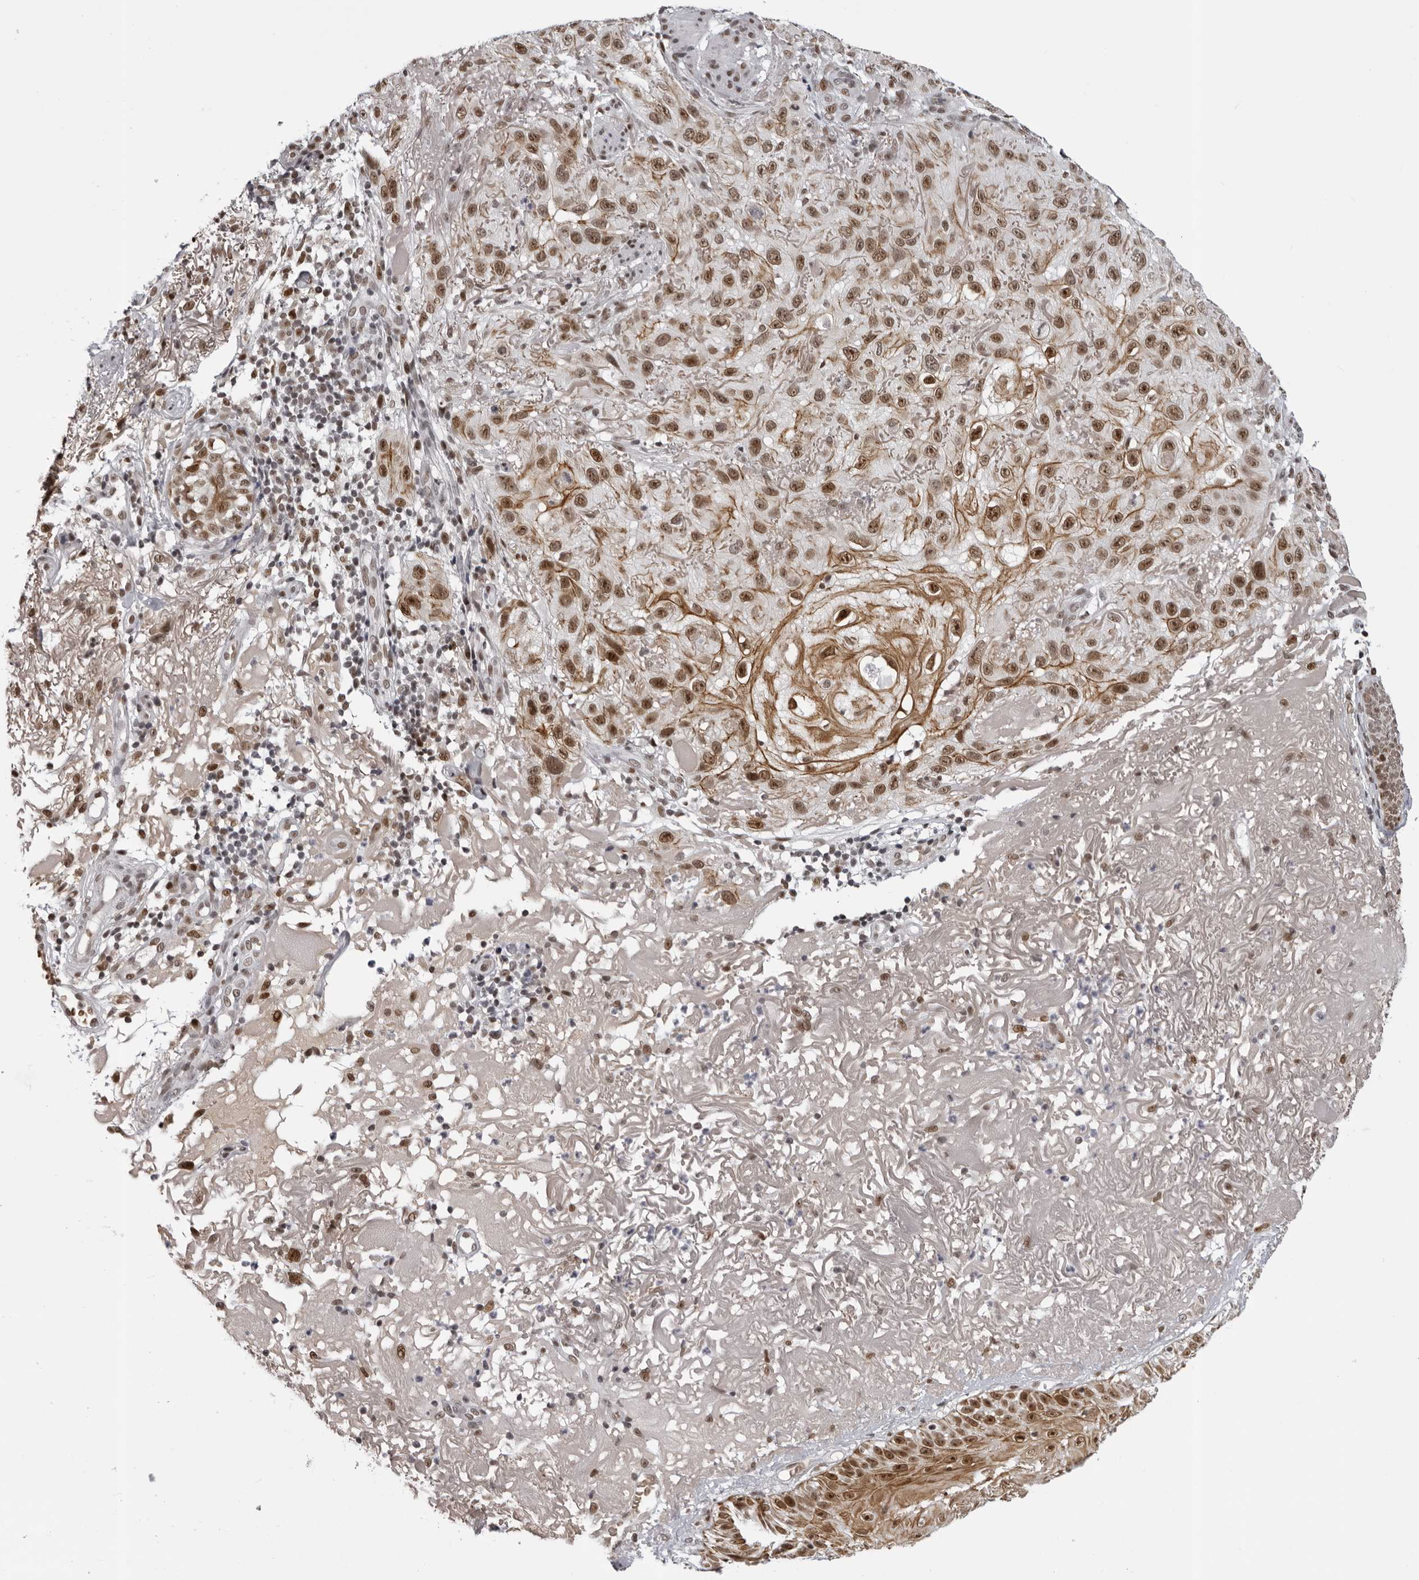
{"staining": {"intensity": "strong", "quantity": ">75%", "location": "cytoplasmic/membranous,nuclear"}, "tissue": "skin cancer", "cell_type": "Tumor cells", "image_type": "cancer", "snomed": [{"axis": "morphology", "description": "Normal tissue, NOS"}, {"axis": "morphology", "description": "Squamous cell carcinoma, NOS"}, {"axis": "topography", "description": "Skin"}], "caption": "Immunohistochemistry (DAB) staining of human skin squamous cell carcinoma shows strong cytoplasmic/membranous and nuclear protein positivity in approximately >75% of tumor cells. (Stains: DAB in brown, nuclei in blue, Microscopy: brightfield microscopy at high magnification).", "gene": "HEXIM2", "patient": {"sex": "female", "age": 96}}